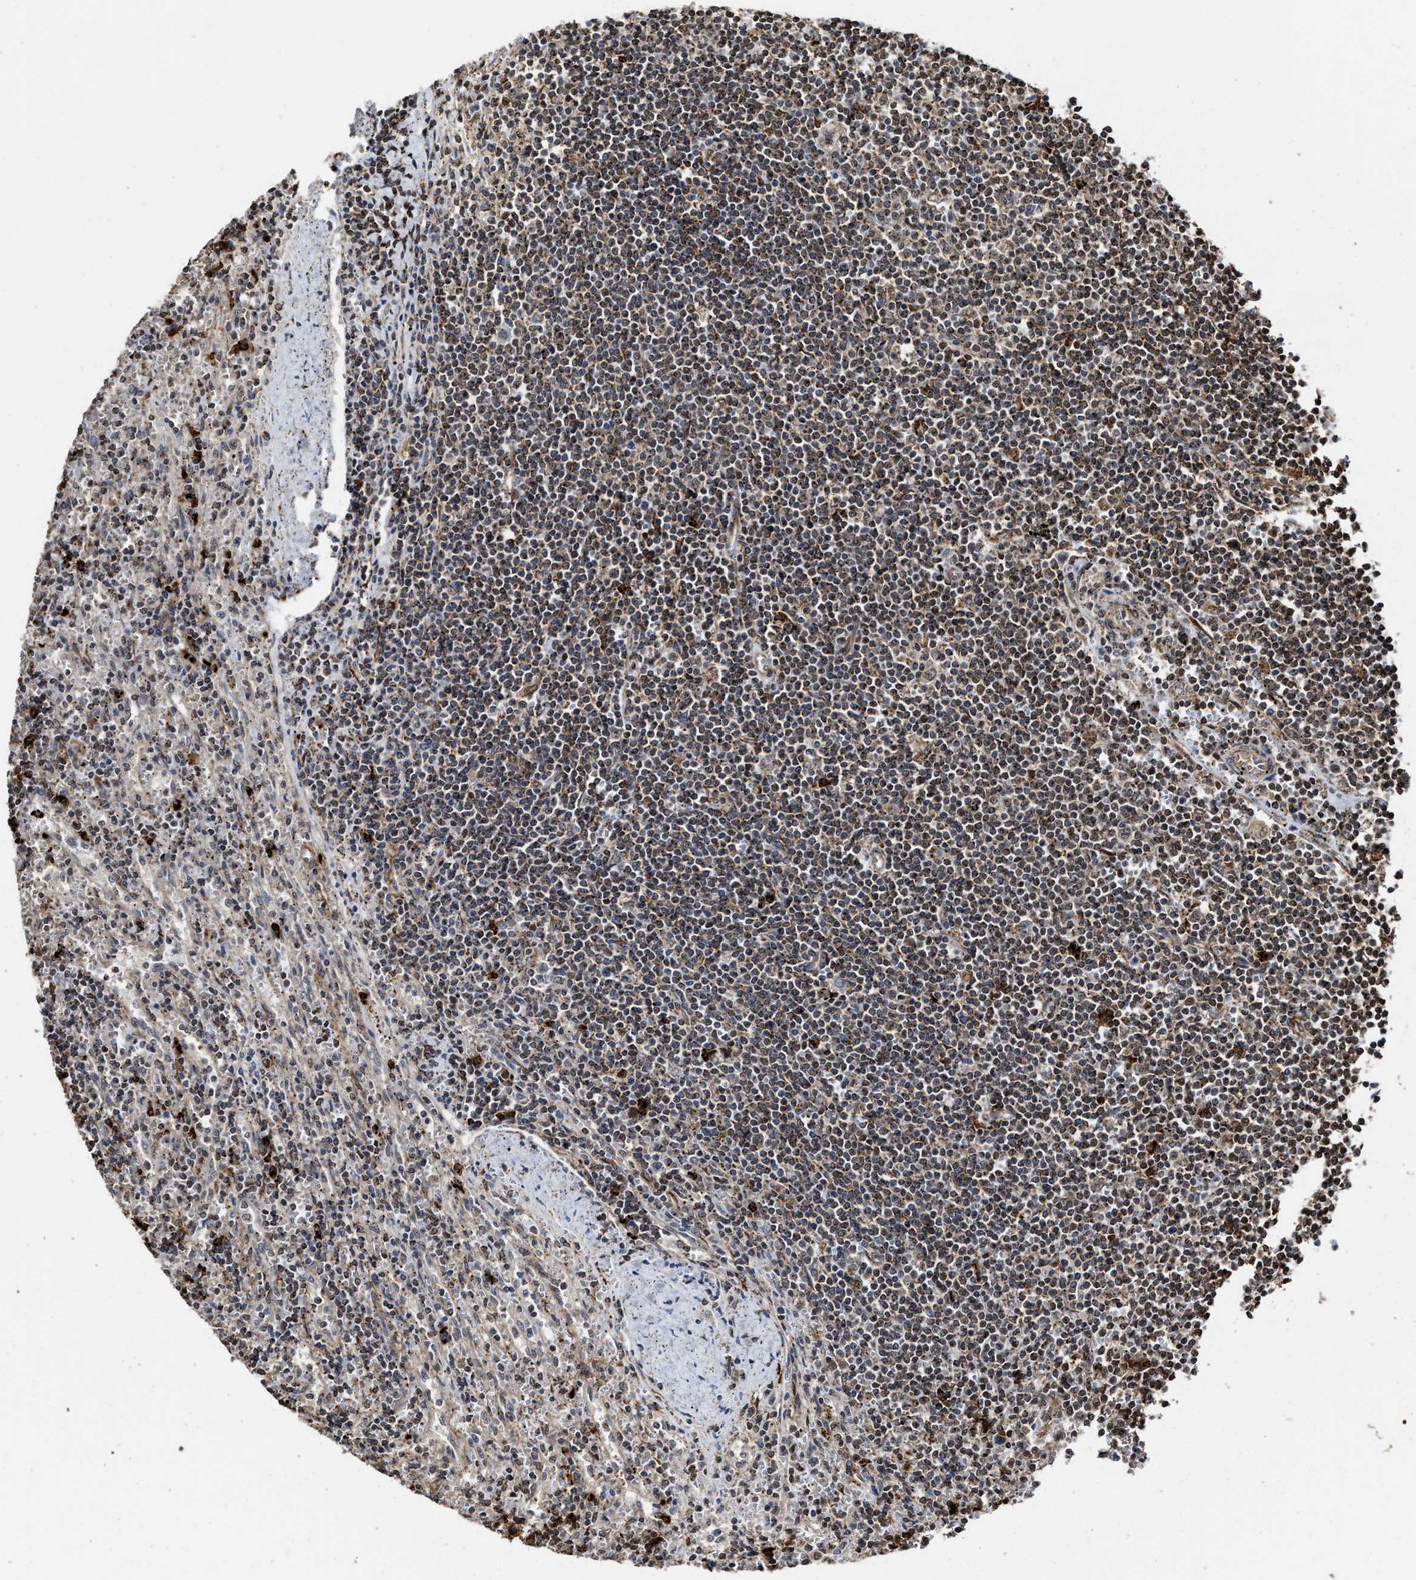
{"staining": {"intensity": "weak", "quantity": "<25%", "location": "nuclear"}, "tissue": "lymphoma", "cell_type": "Tumor cells", "image_type": "cancer", "snomed": [{"axis": "morphology", "description": "Malignant lymphoma, non-Hodgkin's type, Low grade"}, {"axis": "topography", "description": "Spleen"}], "caption": "Lymphoma stained for a protein using IHC reveals no expression tumor cells.", "gene": "SEPTIN2", "patient": {"sex": "male", "age": 76}}